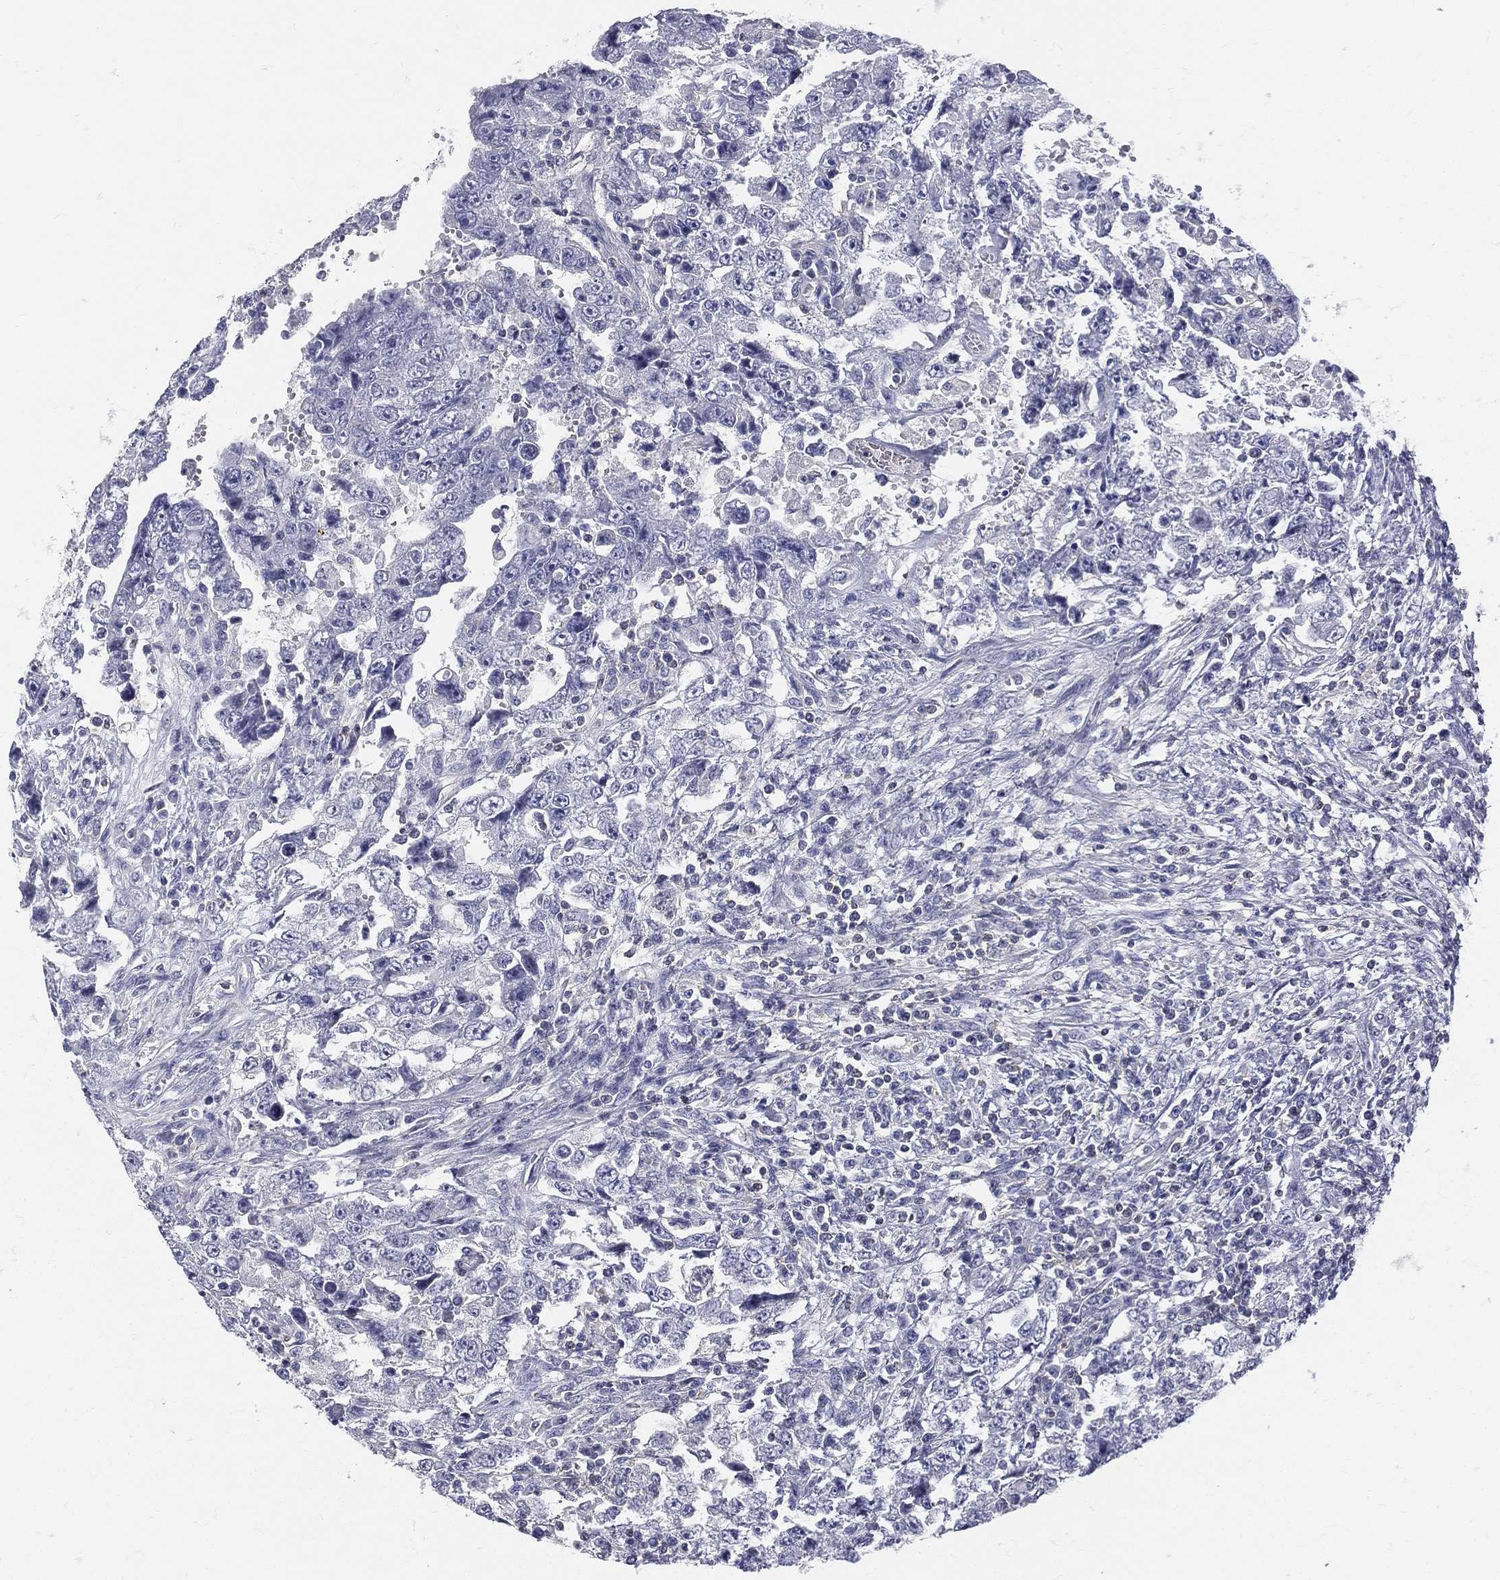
{"staining": {"intensity": "negative", "quantity": "none", "location": "none"}, "tissue": "testis cancer", "cell_type": "Tumor cells", "image_type": "cancer", "snomed": [{"axis": "morphology", "description": "Carcinoma, Embryonal, NOS"}, {"axis": "topography", "description": "Testis"}], "caption": "Tumor cells are negative for protein expression in human embryonal carcinoma (testis).", "gene": "ETNPPL", "patient": {"sex": "male", "age": 26}}